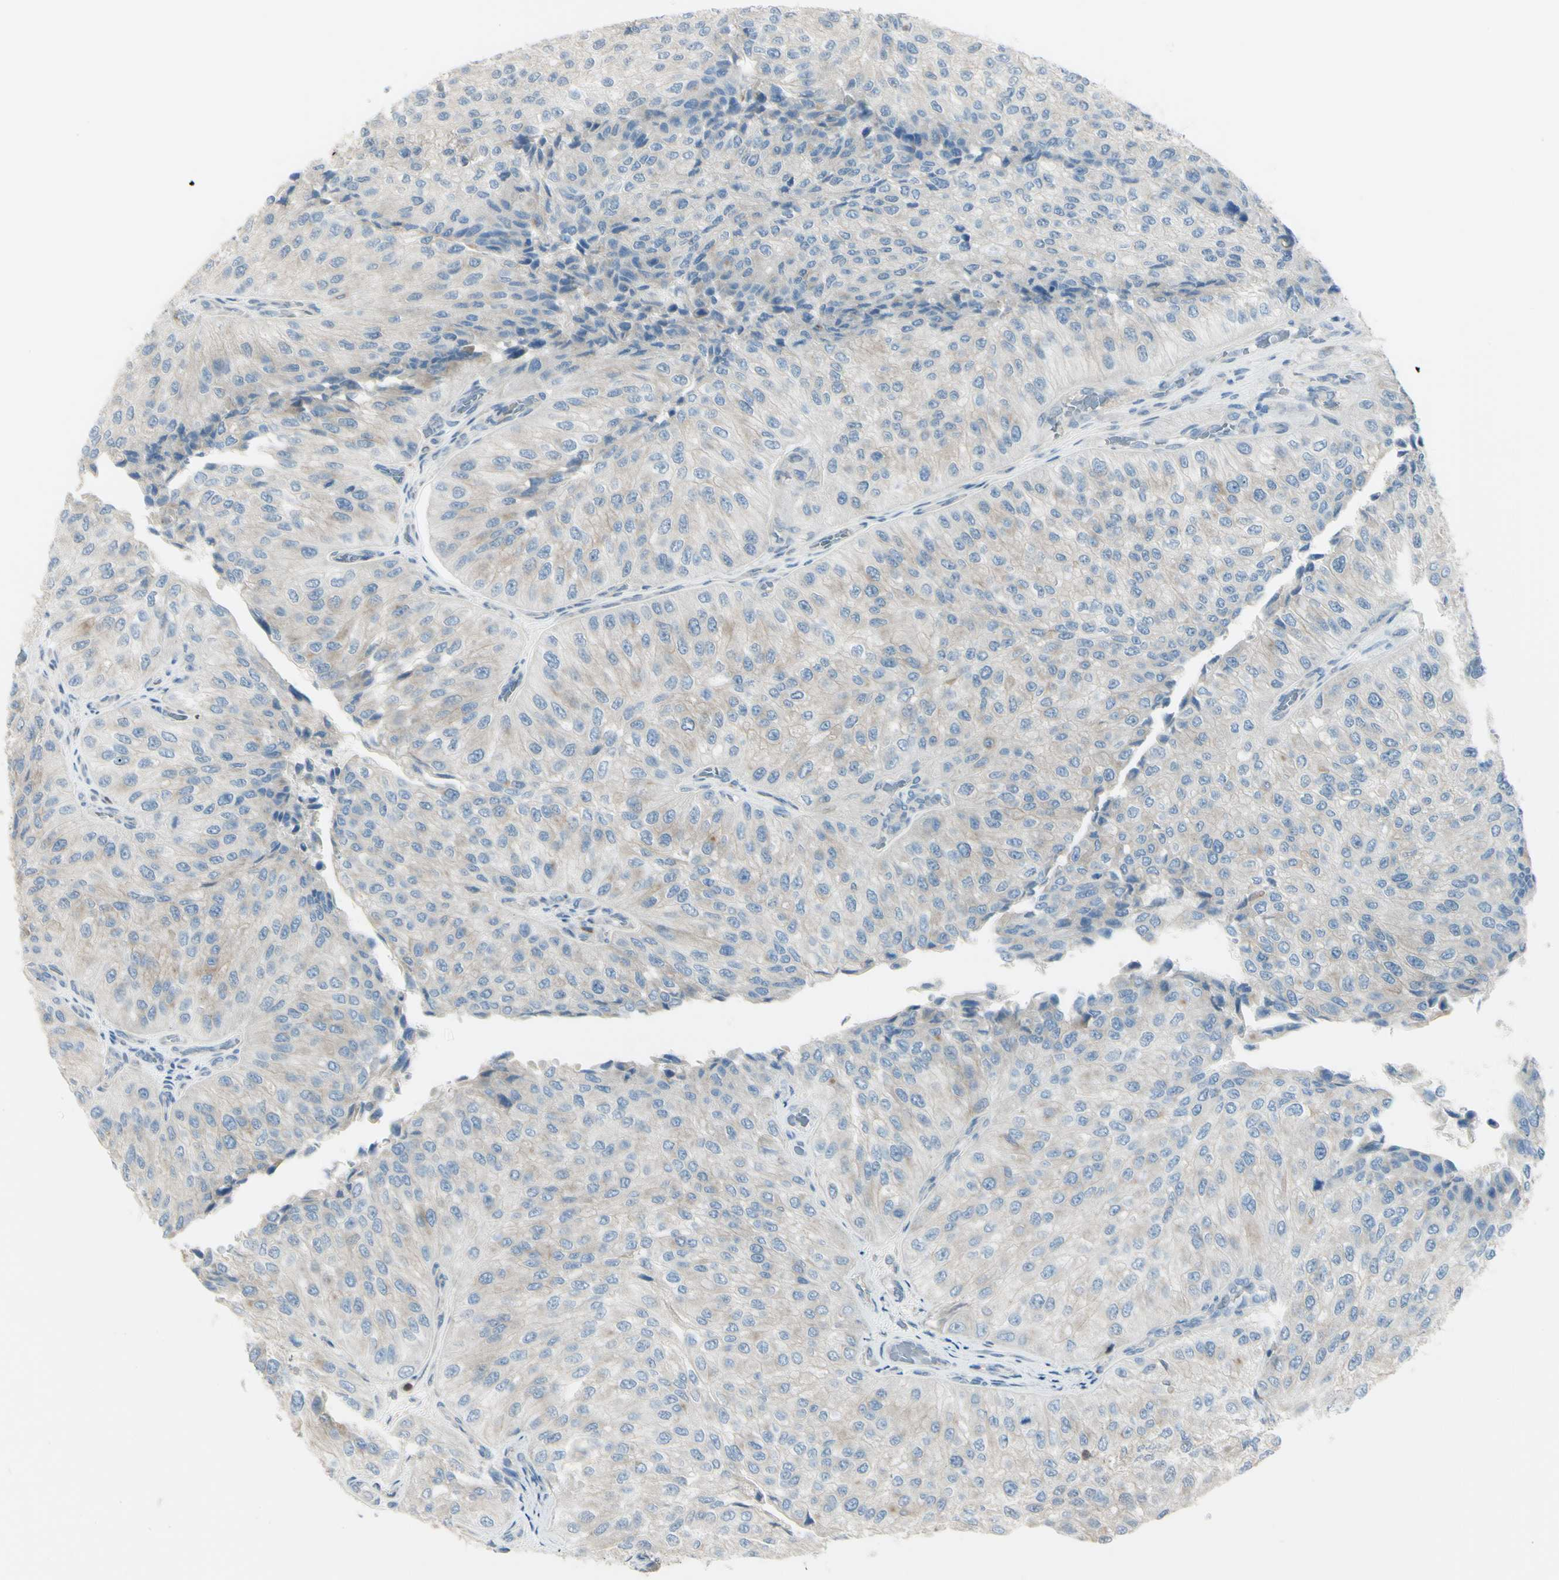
{"staining": {"intensity": "weak", "quantity": "25%-75%", "location": "cytoplasmic/membranous"}, "tissue": "urothelial cancer", "cell_type": "Tumor cells", "image_type": "cancer", "snomed": [{"axis": "morphology", "description": "Urothelial carcinoma, High grade"}, {"axis": "topography", "description": "Kidney"}, {"axis": "topography", "description": "Urinary bladder"}], "caption": "This histopathology image exhibits IHC staining of human high-grade urothelial carcinoma, with low weak cytoplasmic/membranous staining in approximately 25%-75% of tumor cells.", "gene": "LMTK2", "patient": {"sex": "male", "age": 77}}